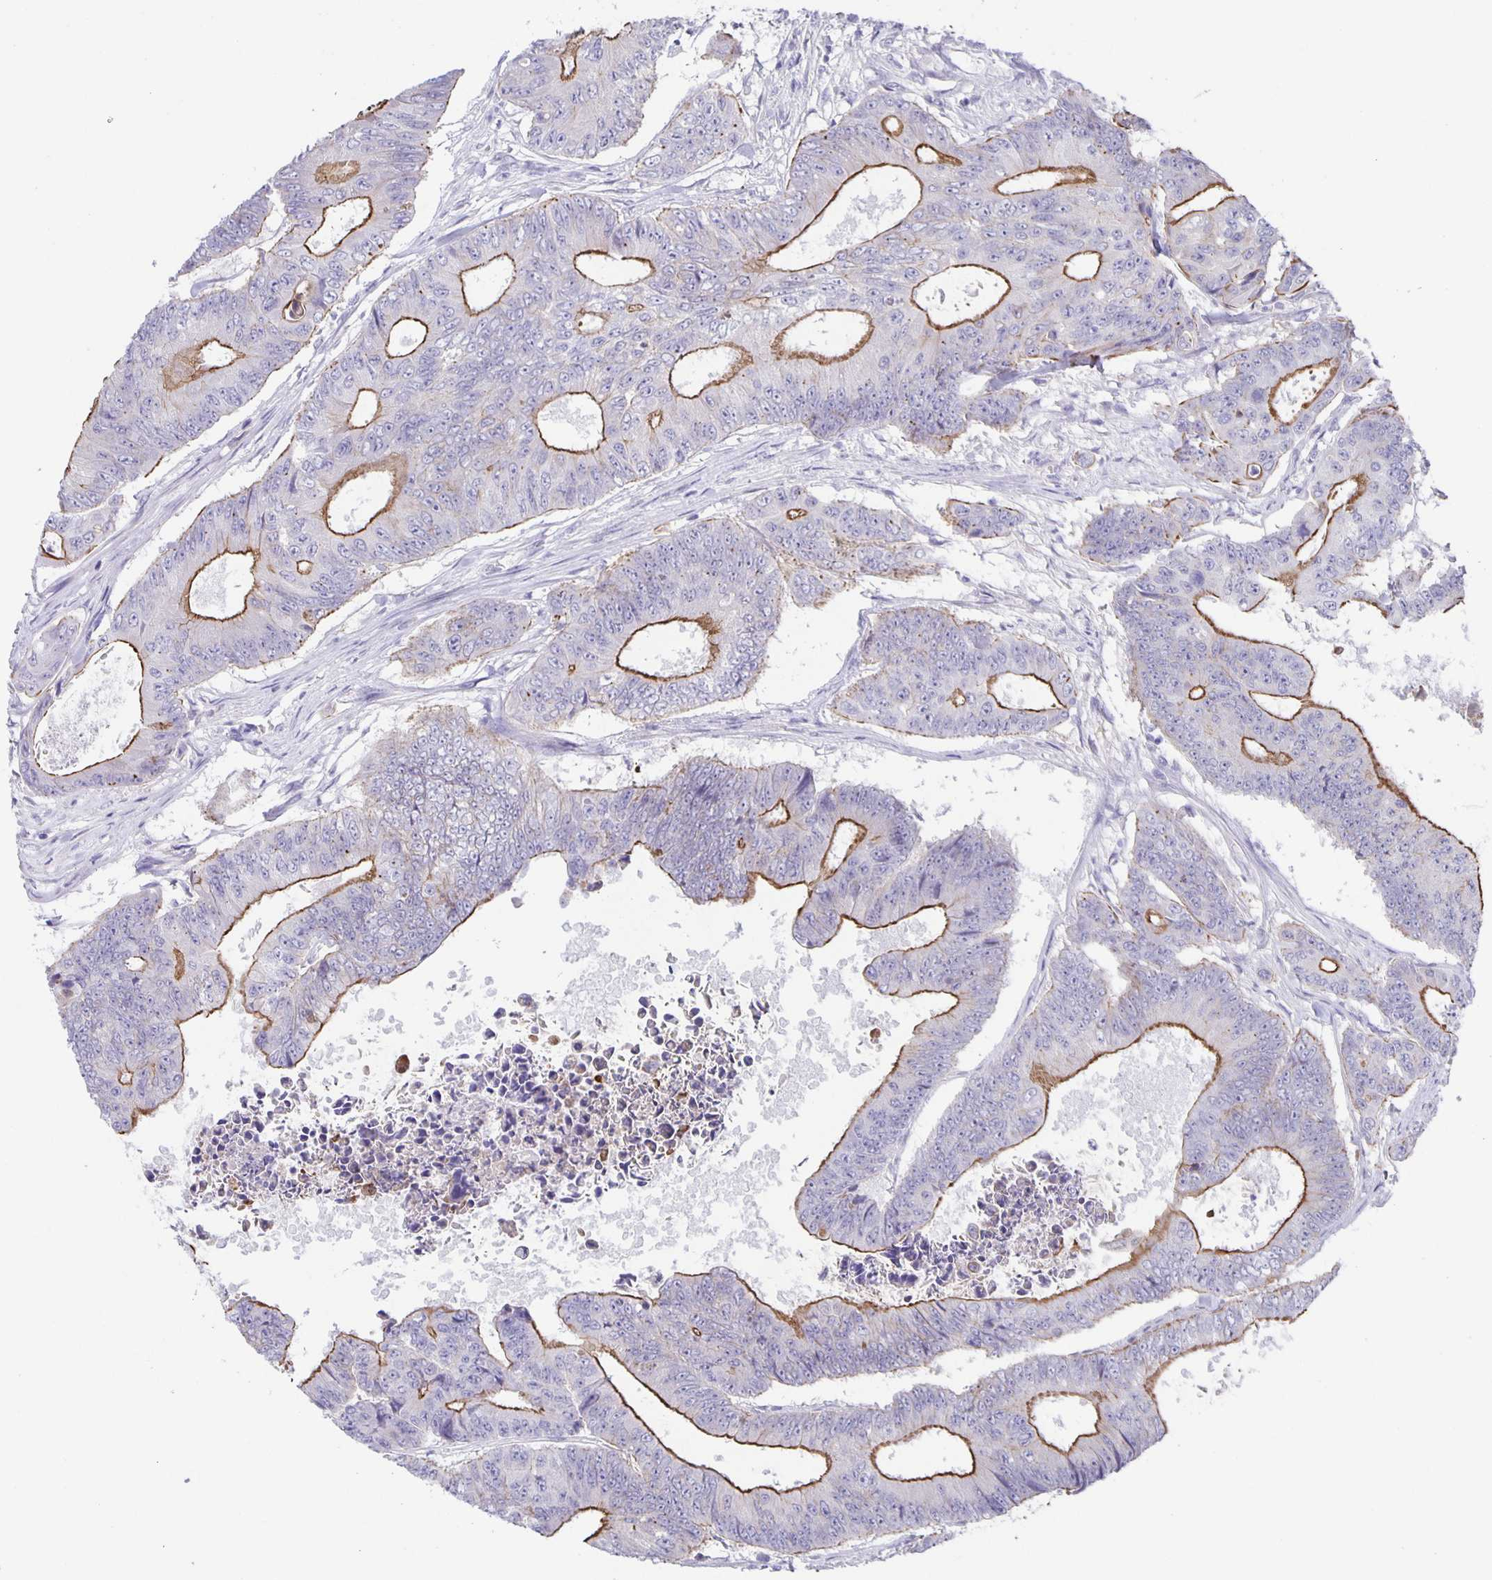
{"staining": {"intensity": "moderate", "quantity": "25%-75%", "location": "cytoplasmic/membranous"}, "tissue": "colorectal cancer", "cell_type": "Tumor cells", "image_type": "cancer", "snomed": [{"axis": "morphology", "description": "Adenocarcinoma, NOS"}, {"axis": "topography", "description": "Colon"}], "caption": "Tumor cells show medium levels of moderate cytoplasmic/membranous expression in approximately 25%-75% of cells in human colorectal adenocarcinoma.", "gene": "PTPN3", "patient": {"sex": "female", "age": 48}}